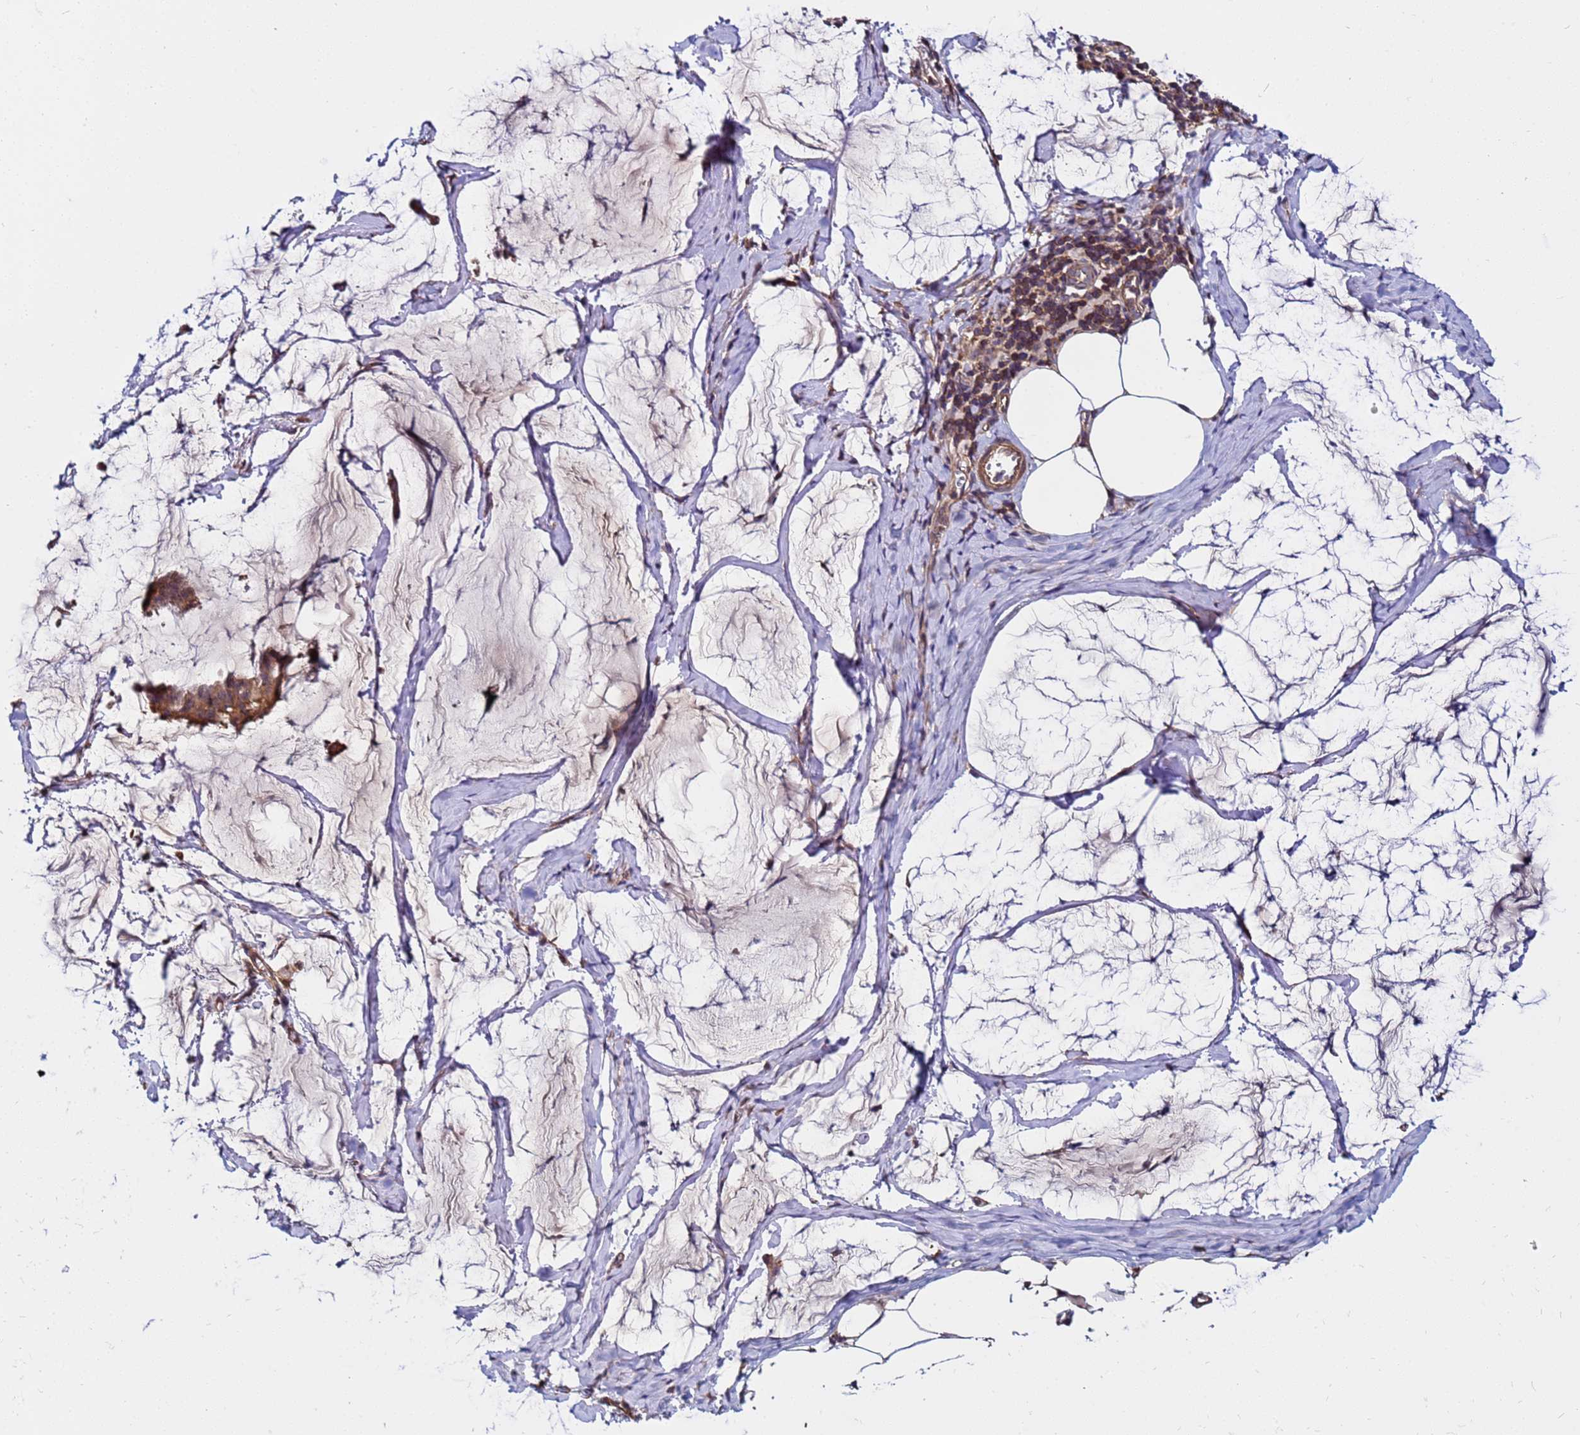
{"staining": {"intensity": "moderate", "quantity": ">75%", "location": "cytoplasmic/membranous"}, "tissue": "ovarian cancer", "cell_type": "Tumor cells", "image_type": "cancer", "snomed": [{"axis": "morphology", "description": "Cystadenocarcinoma, mucinous, NOS"}, {"axis": "topography", "description": "Ovary"}], "caption": "The immunohistochemical stain shows moderate cytoplasmic/membranous staining in tumor cells of ovarian cancer (mucinous cystadenocarcinoma) tissue. (DAB (3,3'-diaminobenzidine) IHC with brightfield microscopy, high magnification).", "gene": "STK38", "patient": {"sex": "female", "age": 73}}